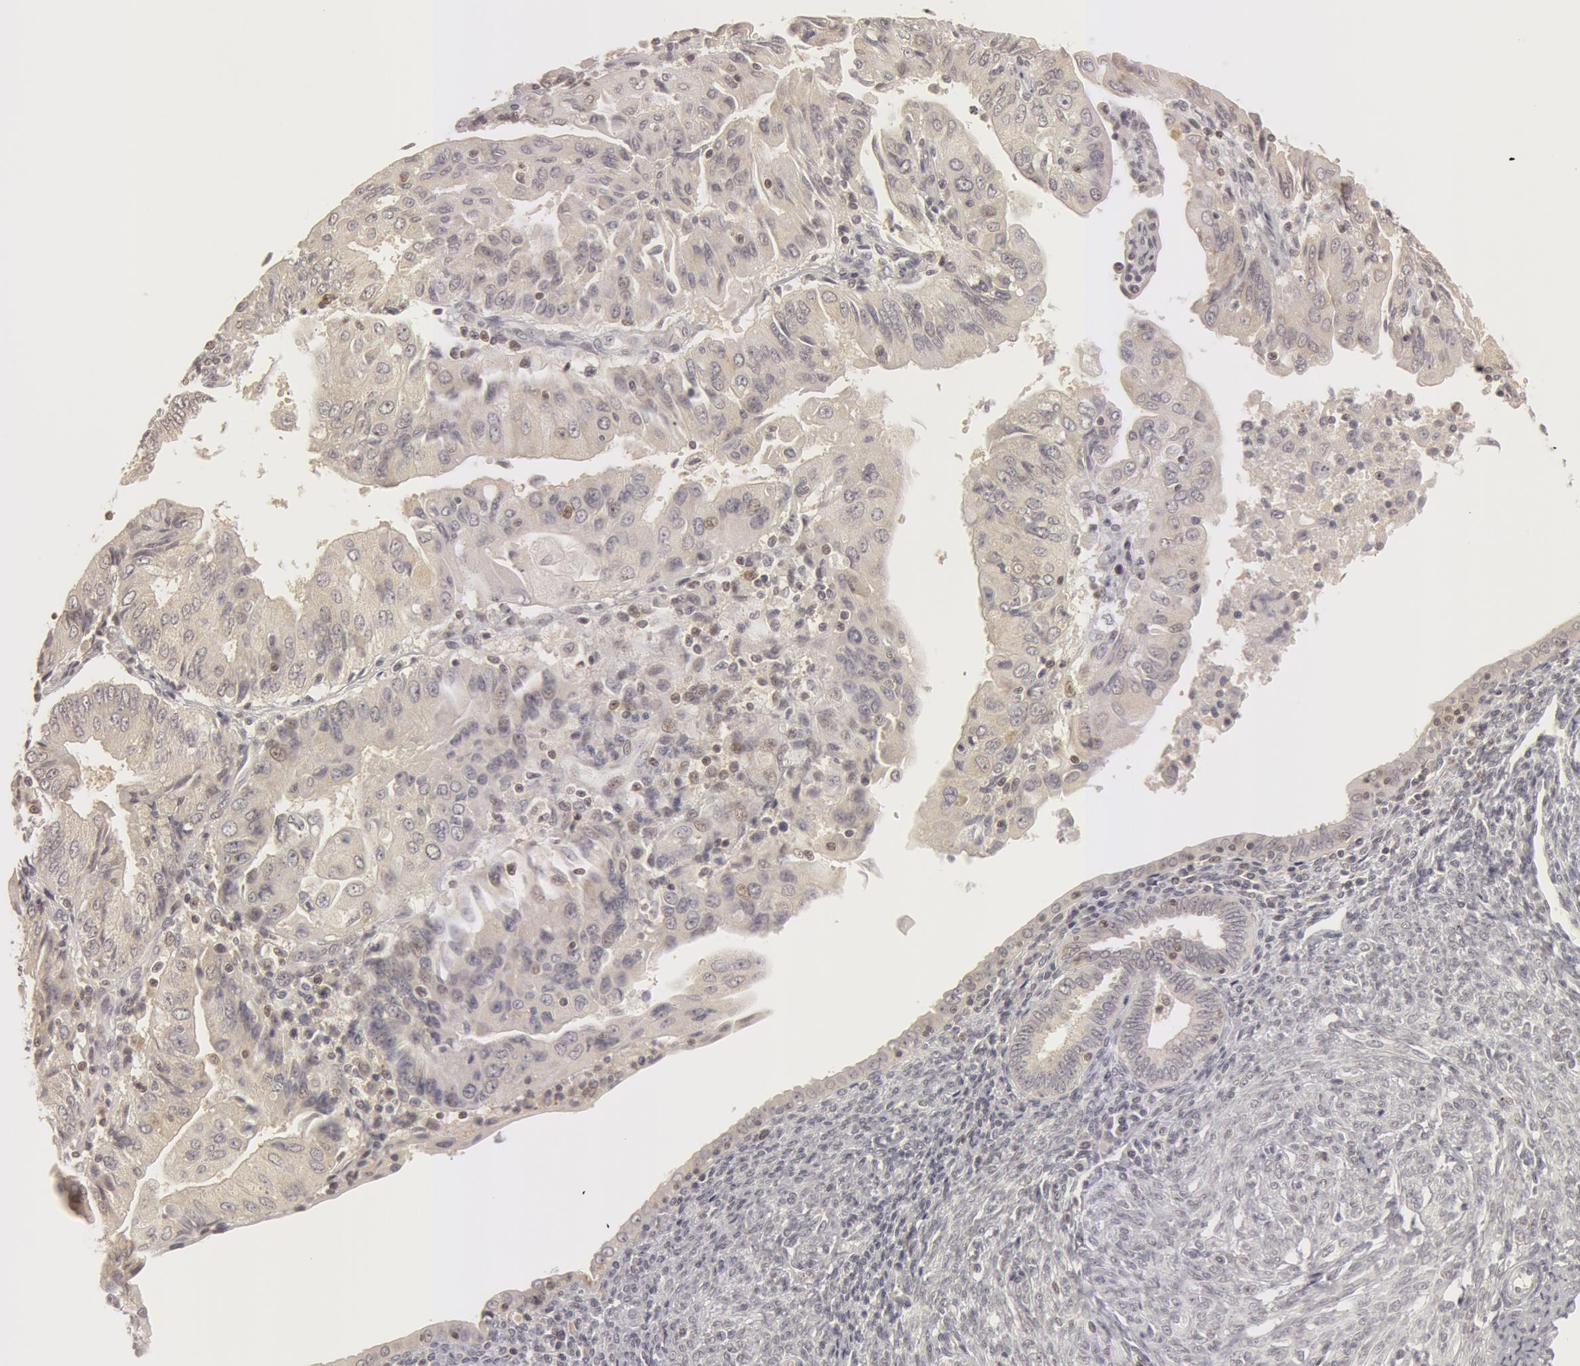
{"staining": {"intensity": "weak", "quantity": "<25%", "location": "nuclear"}, "tissue": "endometrial cancer", "cell_type": "Tumor cells", "image_type": "cancer", "snomed": [{"axis": "morphology", "description": "Adenocarcinoma, NOS"}, {"axis": "topography", "description": "Endometrium"}], "caption": "An image of endometrial cancer stained for a protein shows no brown staining in tumor cells.", "gene": "OASL", "patient": {"sex": "female", "age": 75}}